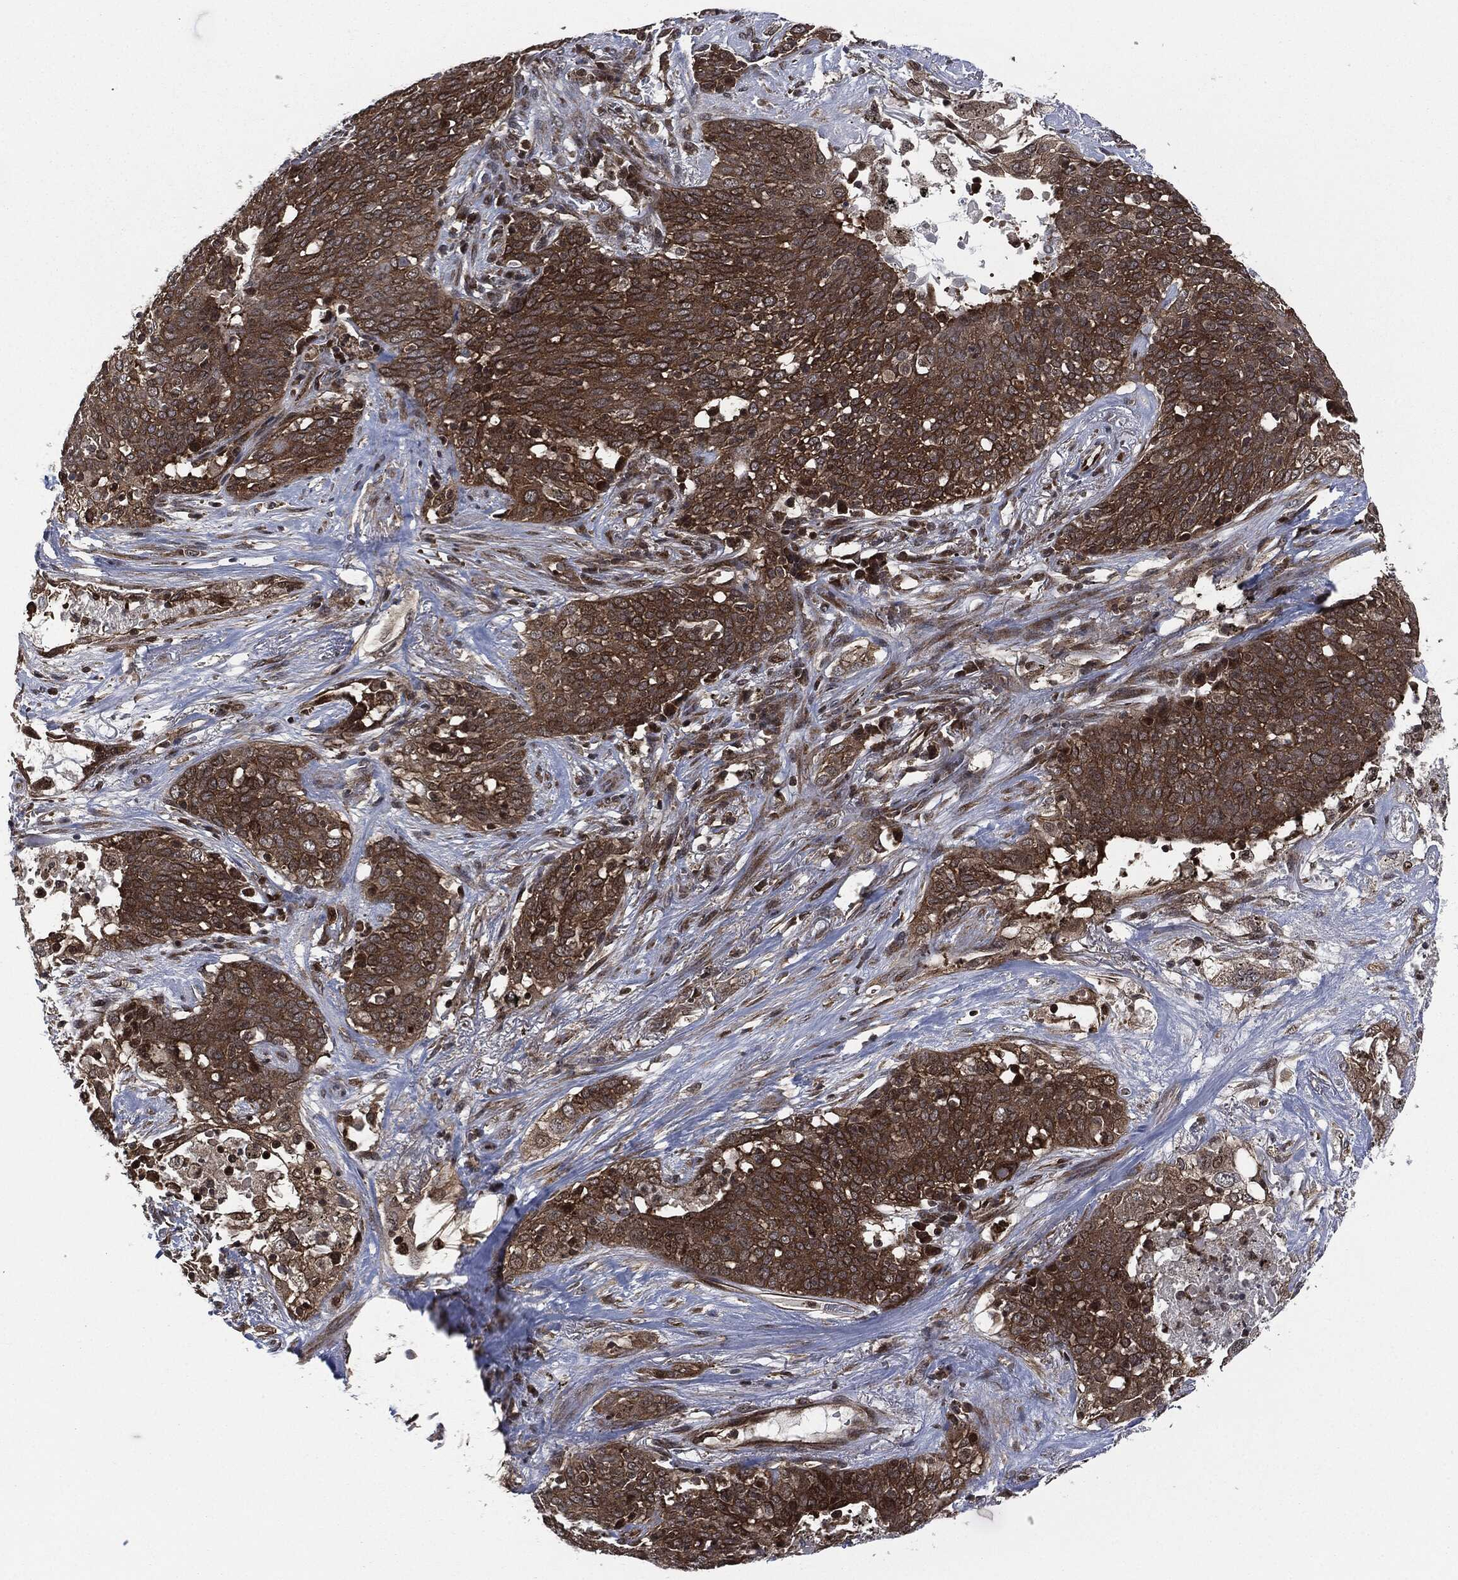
{"staining": {"intensity": "moderate", "quantity": "25%-75%", "location": "cytoplasmic/membranous"}, "tissue": "lung cancer", "cell_type": "Tumor cells", "image_type": "cancer", "snomed": [{"axis": "morphology", "description": "Squamous cell carcinoma, NOS"}, {"axis": "topography", "description": "Lung"}], "caption": "The photomicrograph exhibits immunohistochemical staining of squamous cell carcinoma (lung). There is moderate cytoplasmic/membranous staining is present in about 25%-75% of tumor cells.", "gene": "HRAS", "patient": {"sex": "male", "age": 82}}